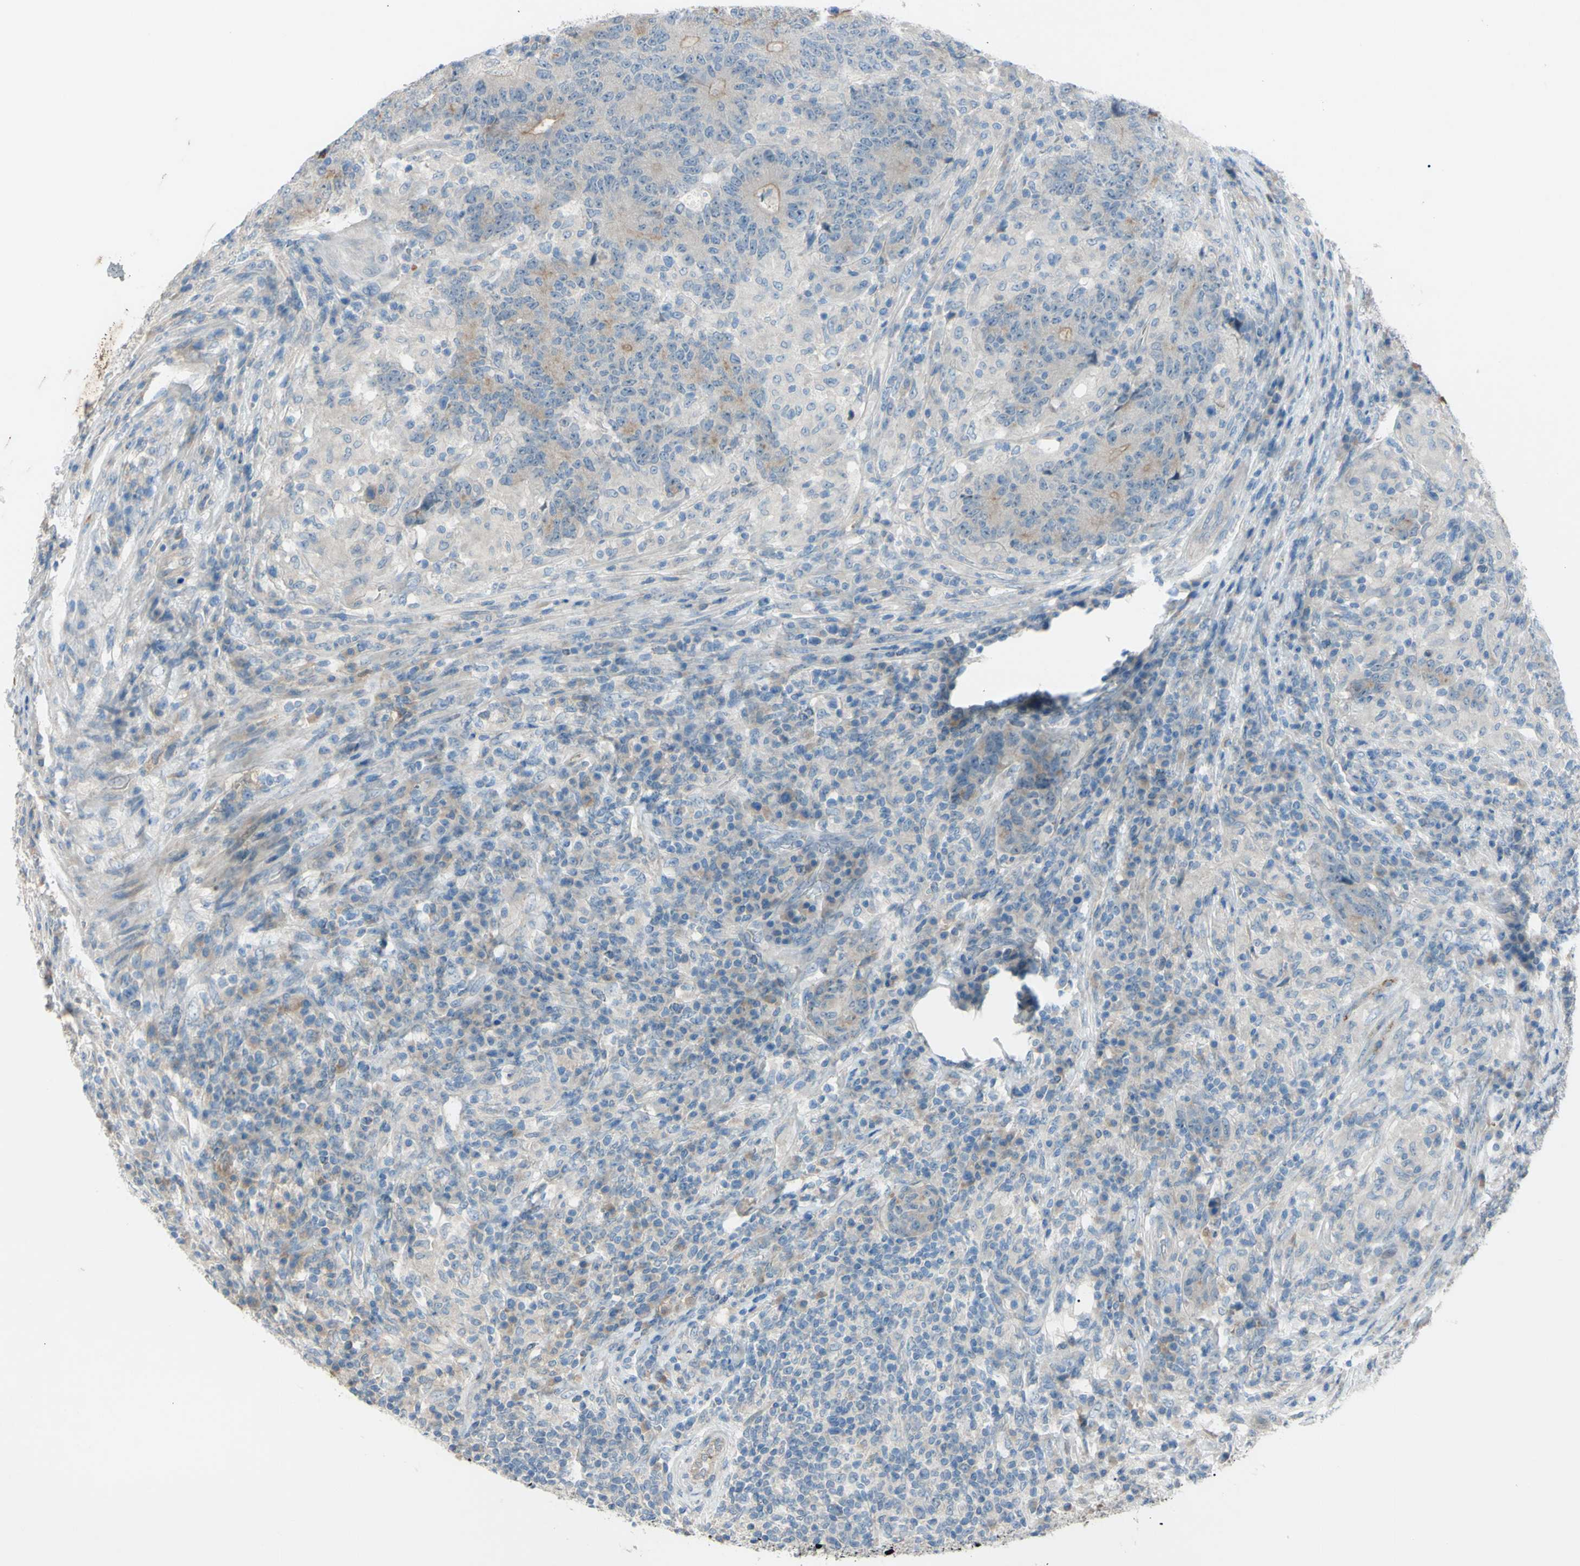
{"staining": {"intensity": "weak", "quantity": "<25%", "location": "cytoplasmic/membranous"}, "tissue": "colorectal cancer", "cell_type": "Tumor cells", "image_type": "cancer", "snomed": [{"axis": "morphology", "description": "Normal tissue, NOS"}, {"axis": "morphology", "description": "Adenocarcinoma, NOS"}, {"axis": "topography", "description": "Colon"}], "caption": "Tumor cells are negative for protein expression in human colorectal cancer (adenocarcinoma).", "gene": "ATRN", "patient": {"sex": "female", "age": 75}}